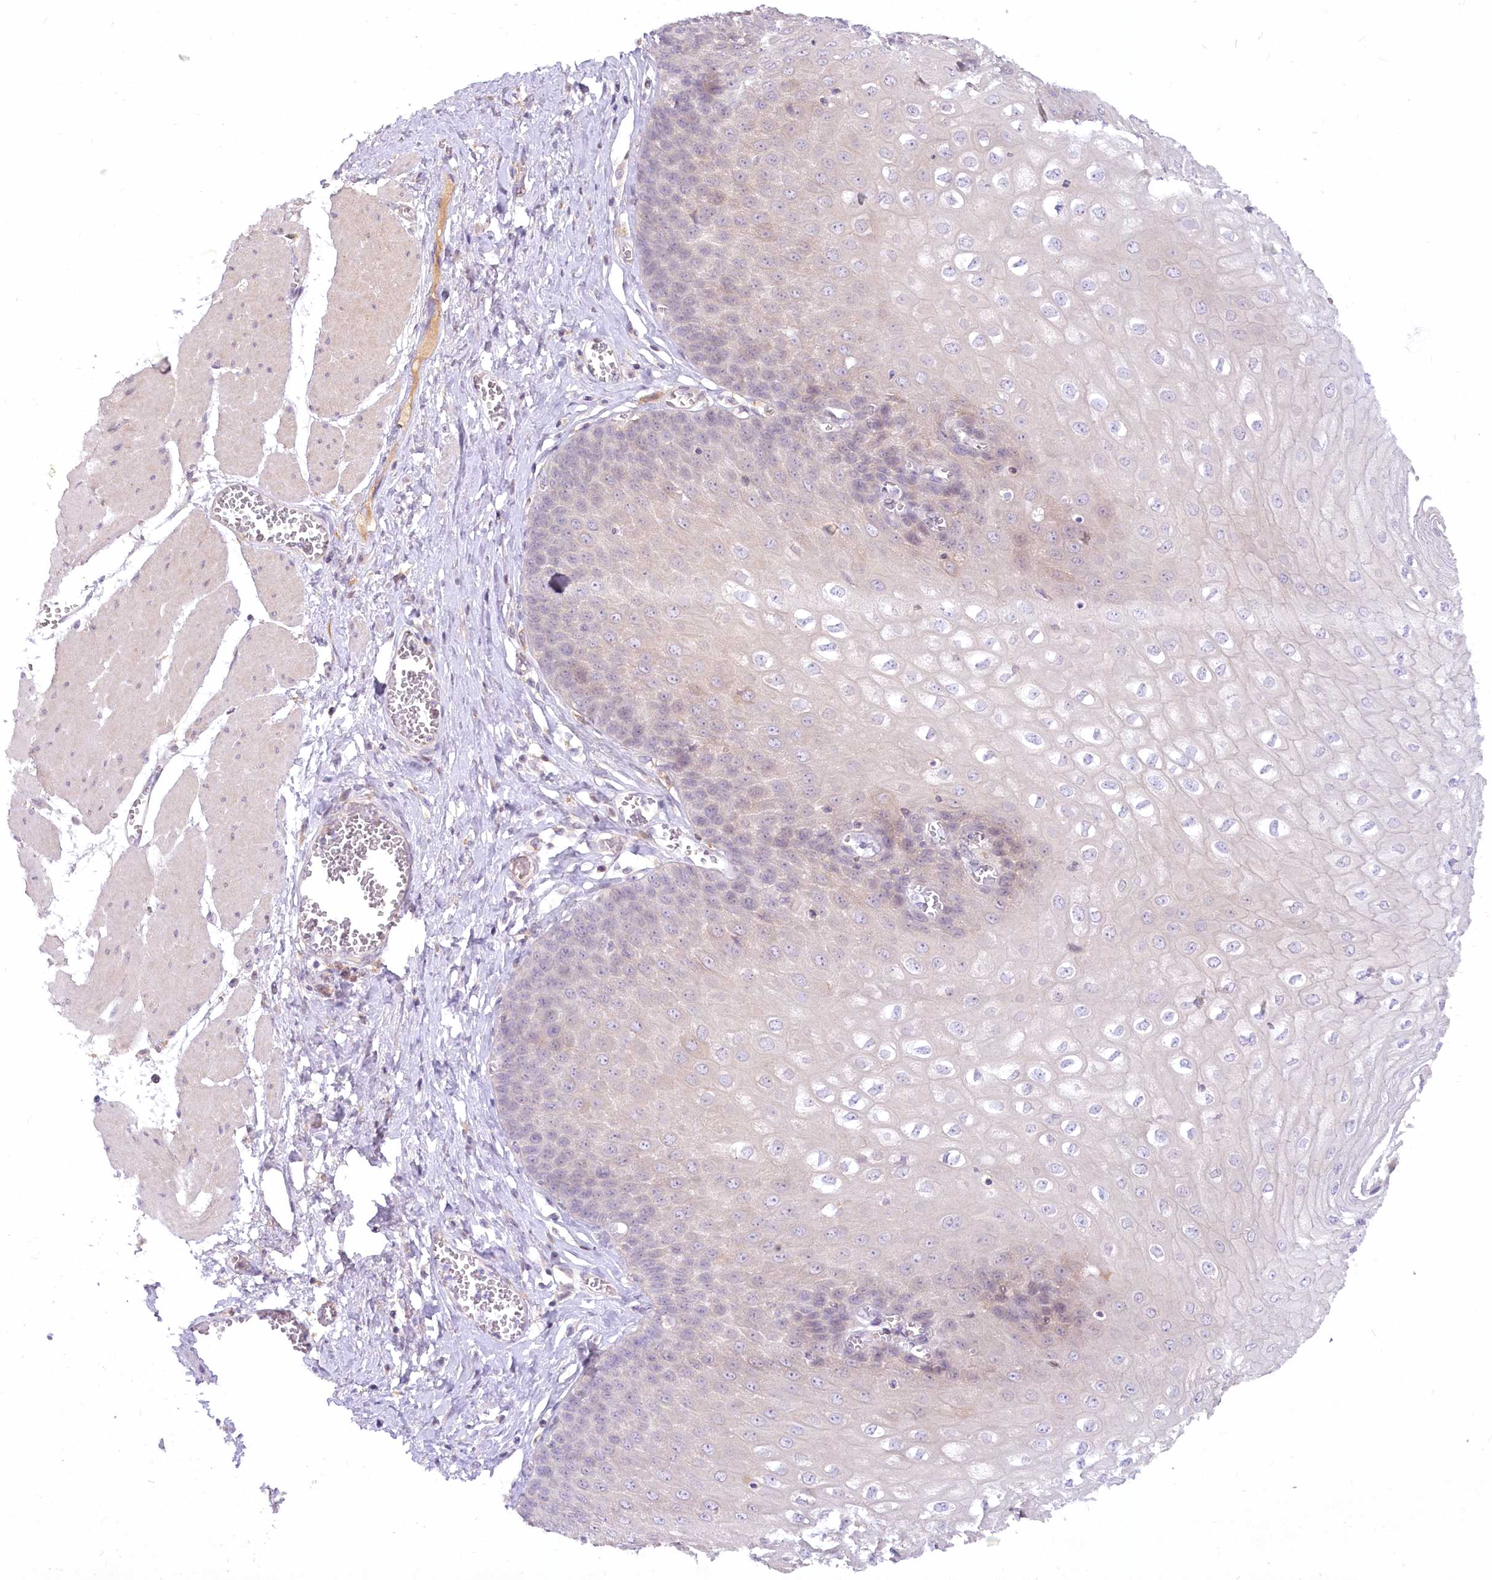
{"staining": {"intensity": "negative", "quantity": "none", "location": "none"}, "tissue": "esophagus", "cell_type": "Squamous epithelial cells", "image_type": "normal", "snomed": [{"axis": "morphology", "description": "Normal tissue, NOS"}, {"axis": "topography", "description": "Esophagus"}], "caption": "High power microscopy histopathology image of an IHC micrograph of benign esophagus, revealing no significant staining in squamous epithelial cells. (DAB immunohistochemistry (IHC), high magnification).", "gene": "EFHC2", "patient": {"sex": "male", "age": 60}}